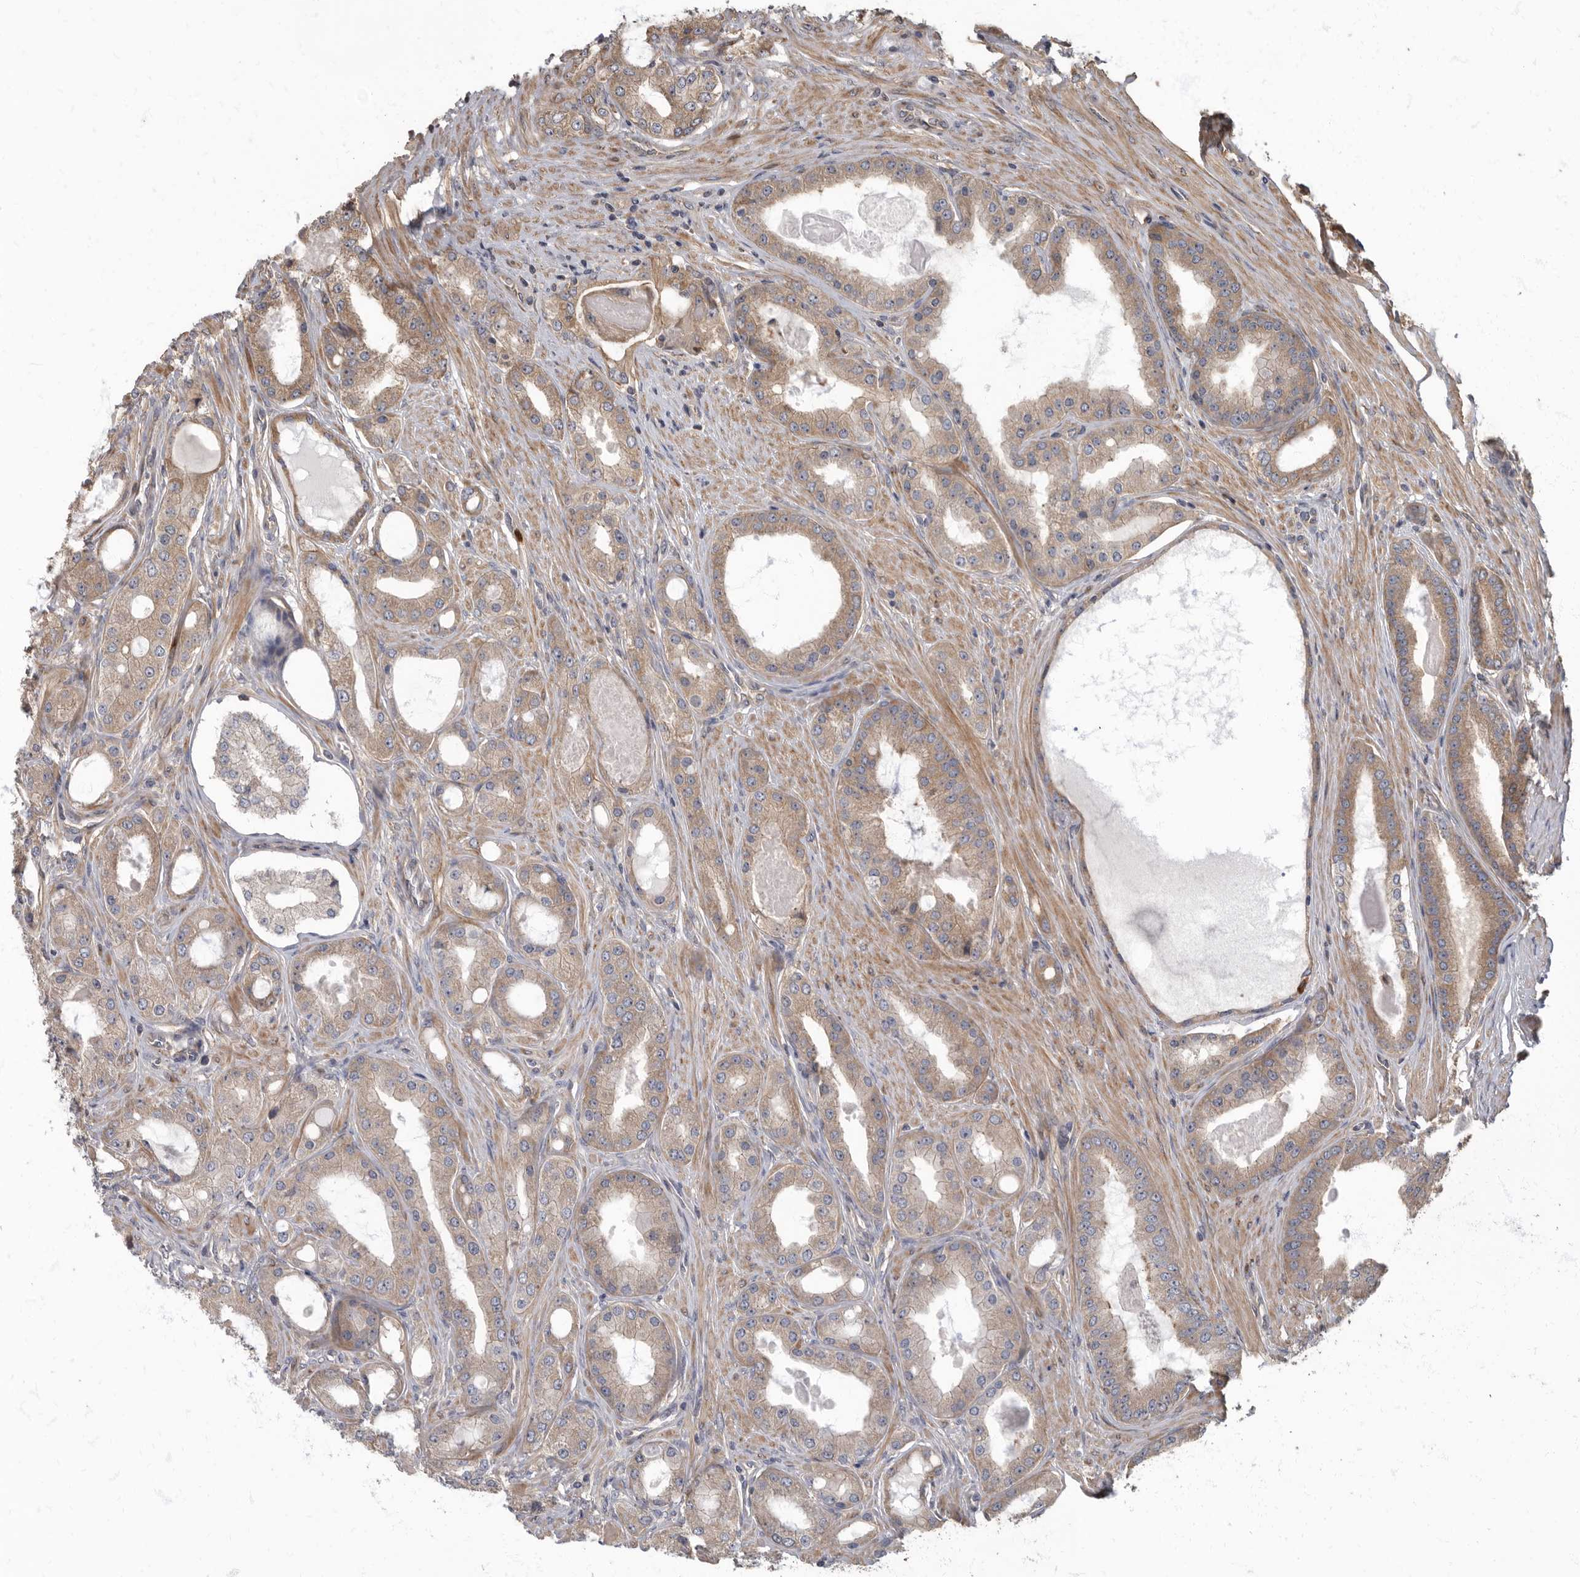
{"staining": {"intensity": "weak", "quantity": ">75%", "location": "cytoplasmic/membranous"}, "tissue": "prostate cancer", "cell_type": "Tumor cells", "image_type": "cancer", "snomed": [{"axis": "morphology", "description": "Adenocarcinoma, High grade"}, {"axis": "topography", "description": "Prostate"}], "caption": "Immunohistochemistry (IHC) micrograph of neoplastic tissue: human prostate adenocarcinoma (high-grade) stained using IHC reveals low levels of weak protein expression localized specifically in the cytoplasmic/membranous of tumor cells, appearing as a cytoplasmic/membranous brown color.", "gene": "DAAM1", "patient": {"sex": "male", "age": 60}}